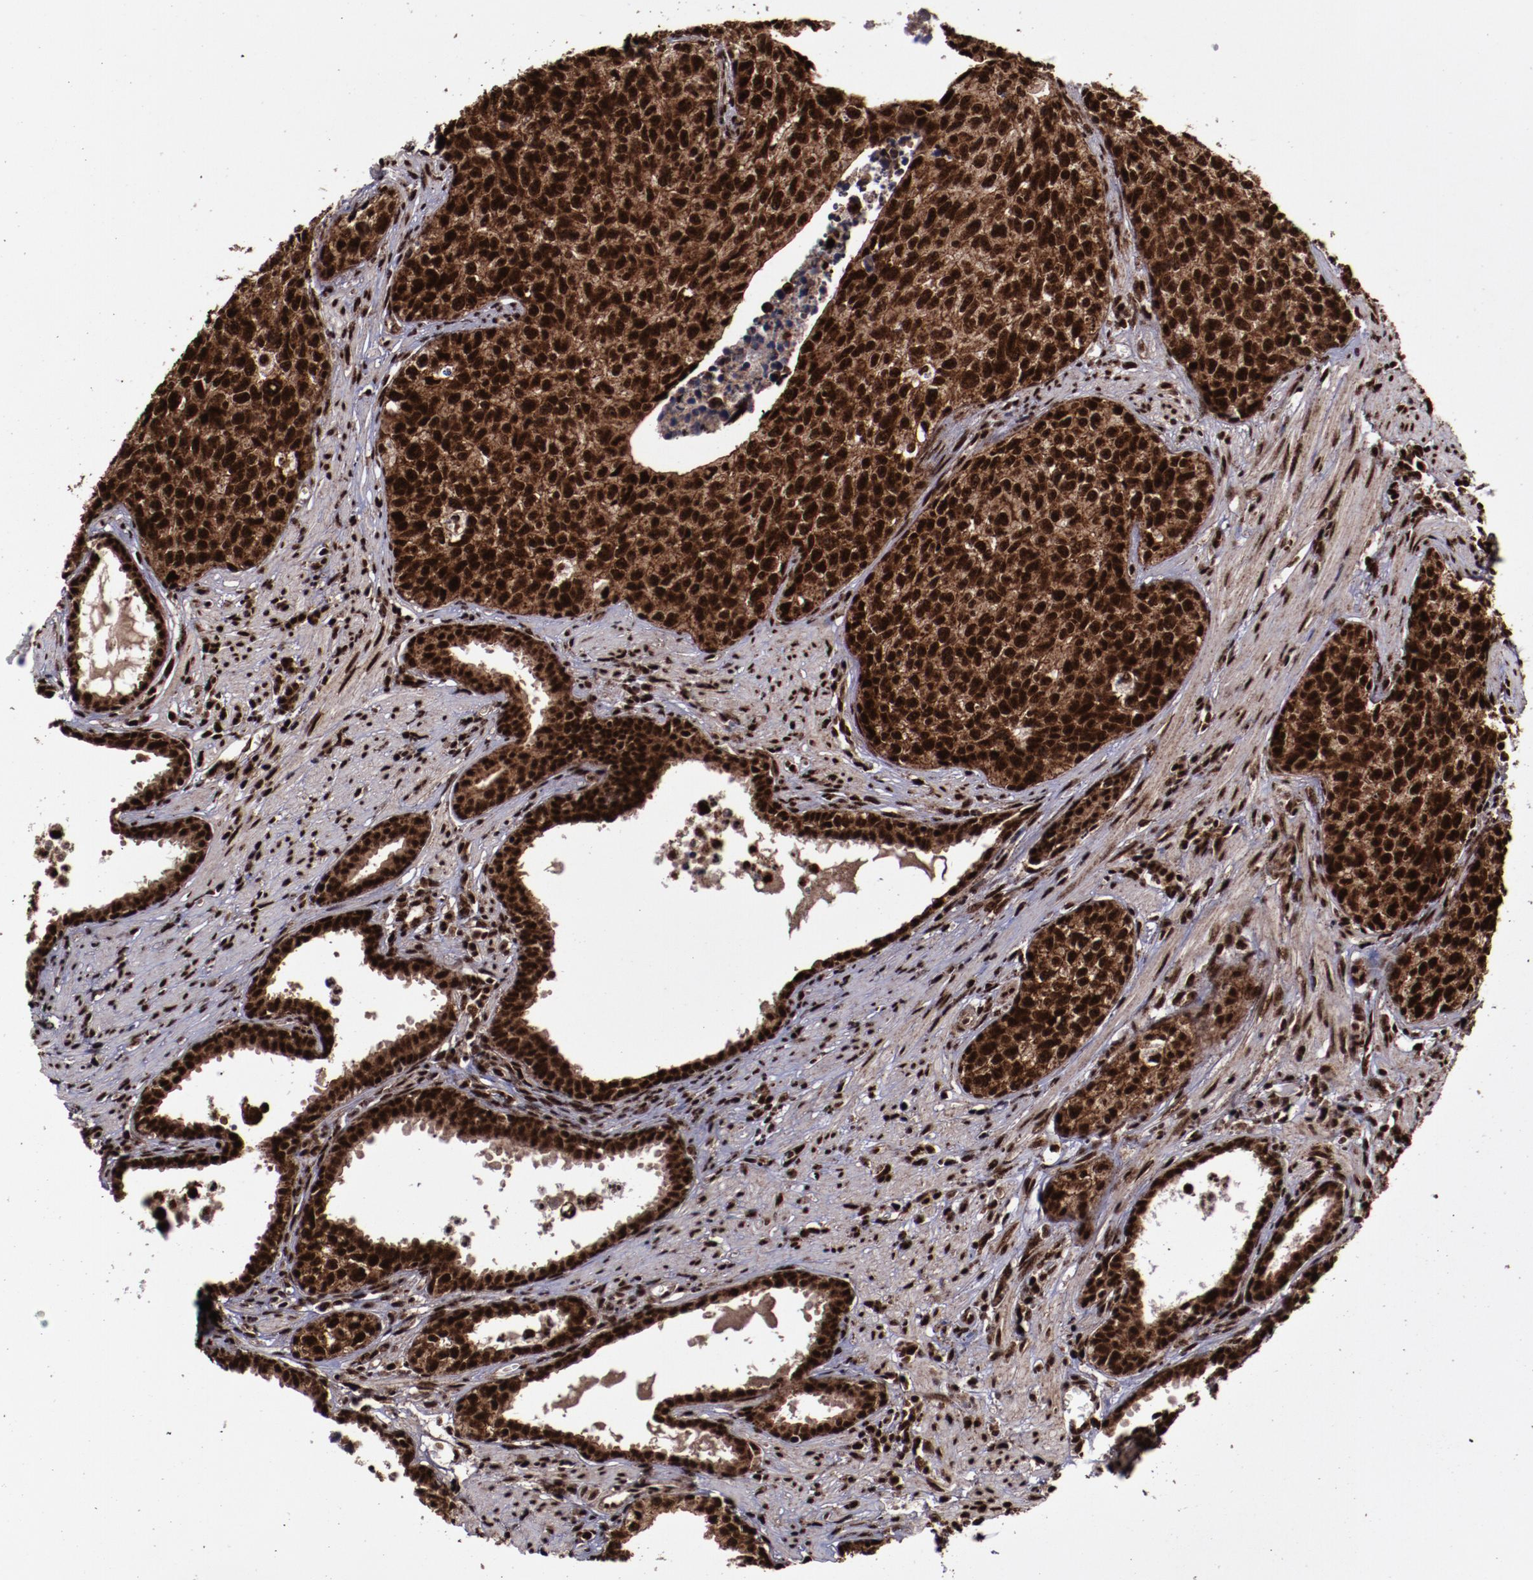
{"staining": {"intensity": "strong", "quantity": ">75%", "location": "cytoplasmic/membranous,nuclear"}, "tissue": "urothelial cancer", "cell_type": "Tumor cells", "image_type": "cancer", "snomed": [{"axis": "morphology", "description": "Urothelial carcinoma, High grade"}, {"axis": "topography", "description": "Urinary bladder"}], "caption": "Immunohistochemical staining of urothelial carcinoma (high-grade) exhibits high levels of strong cytoplasmic/membranous and nuclear protein expression in approximately >75% of tumor cells.", "gene": "SNW1", "patient": {"sex": "male", "age": 81}}